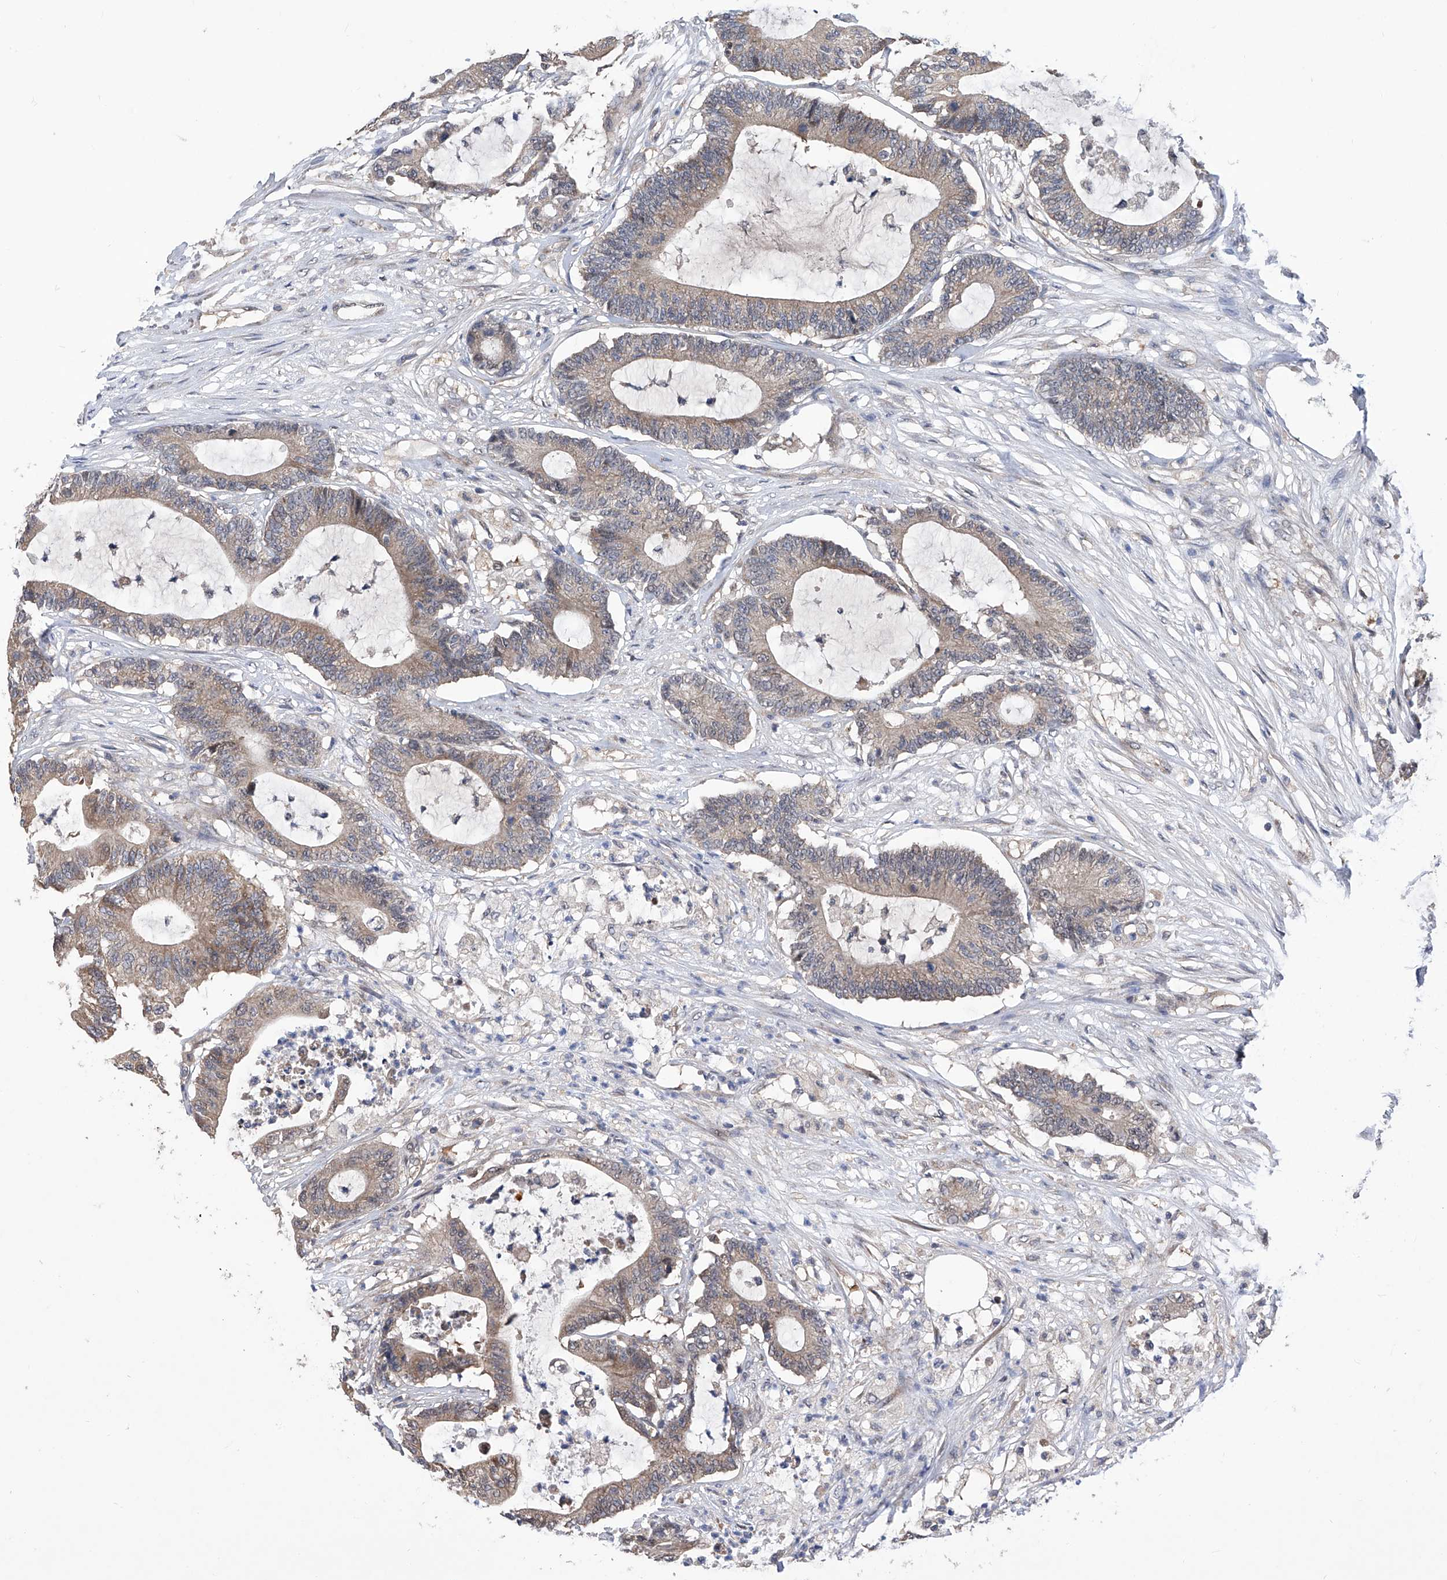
{"staining": {"intensity": "weak", "quantity": ">75%", "location": "cytoplasmic/membranous"}, "tissue": "colorectal cancer", "cell_type": "Tumor cells", "image_type": "cancer", "snomed": [{"axis": "morphology", "description": "Adenocarcinoma, NOS"}, {"axis": "topography", "description": "Colon"}], "caption": "Protein expression analysis of human colorectal cancer (adenocarcinoma) reveals weak cytoplasmic/membranous expression in about >75% of tumor cells.", "gene": "USP45", "patient": {"sex": "female", "age": 84}}